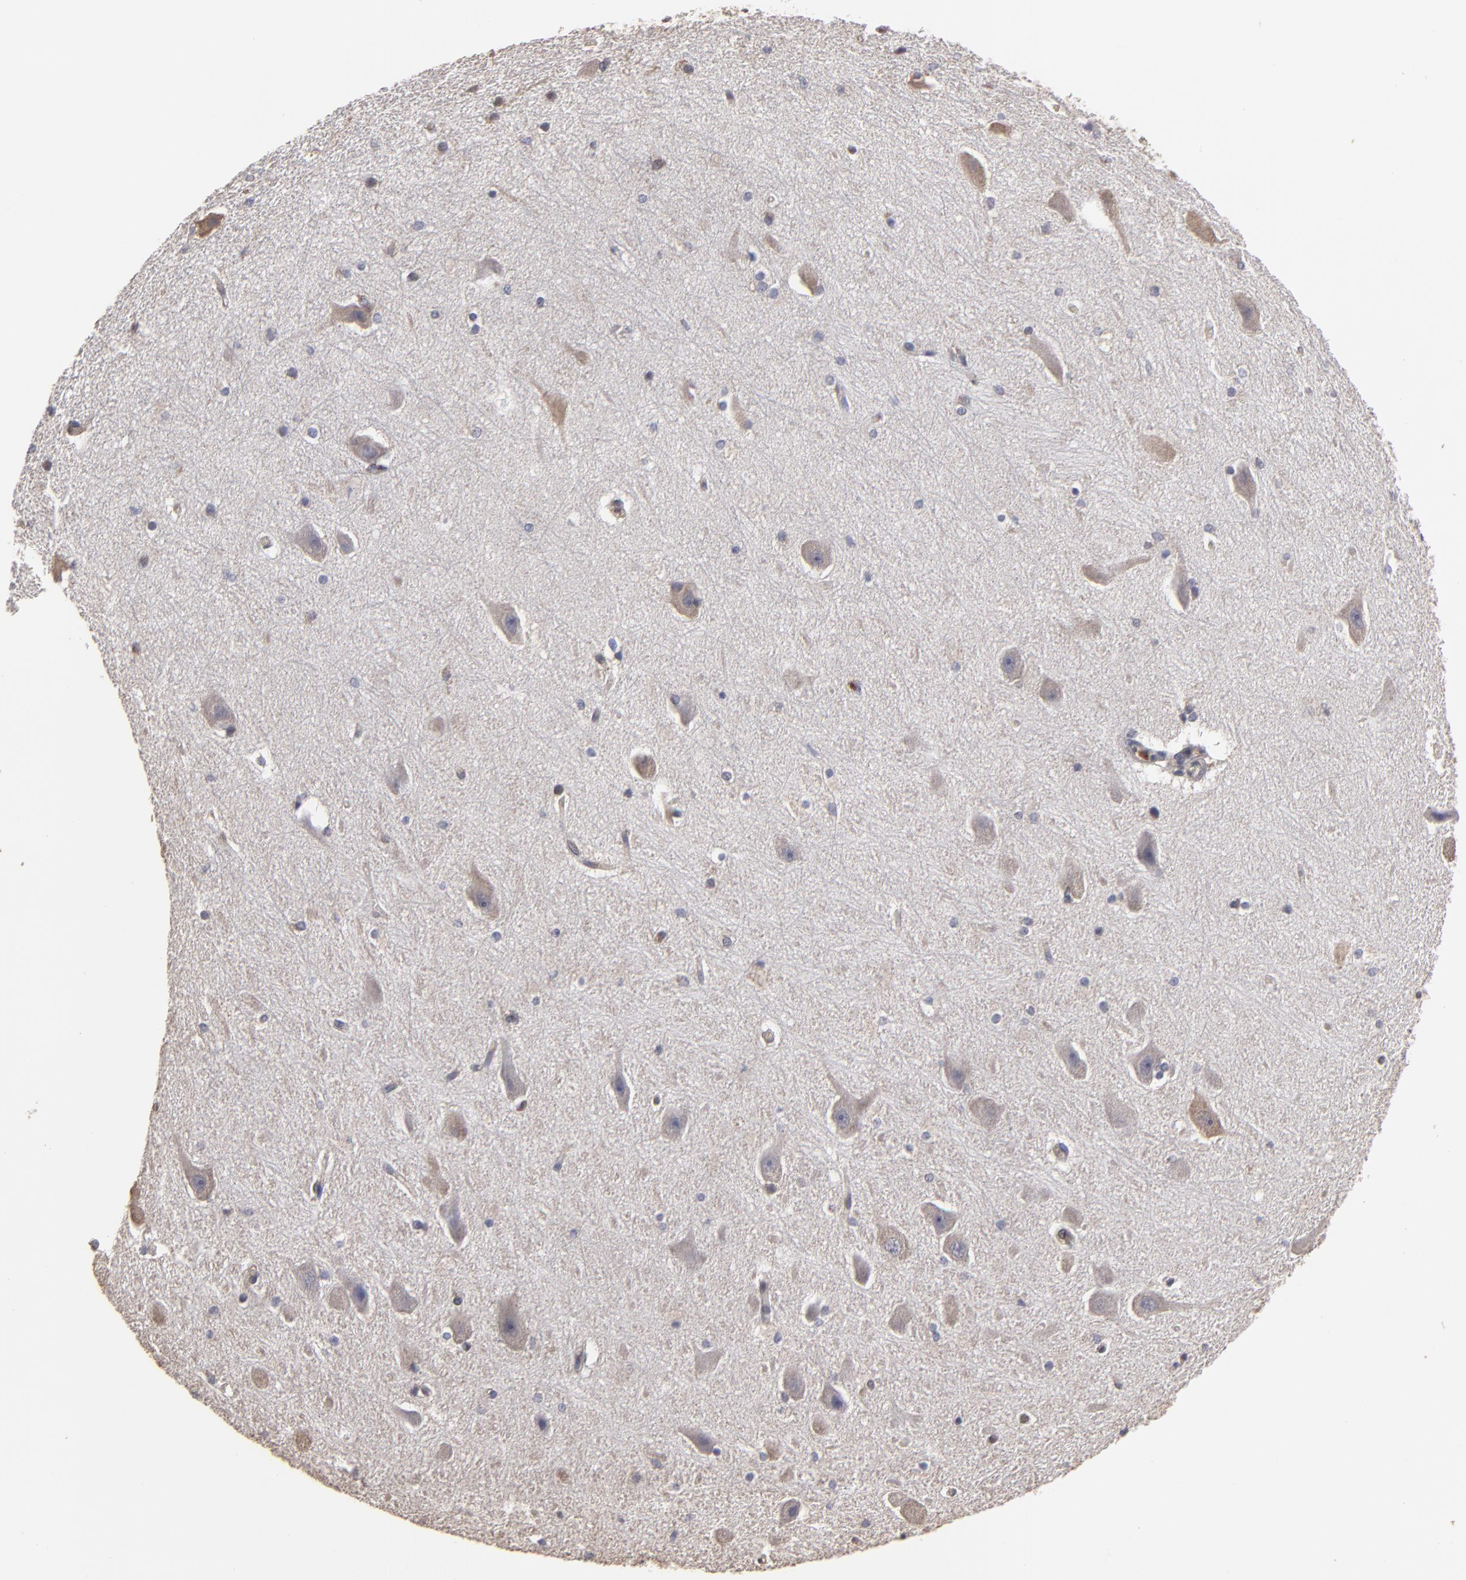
{"staining": {"intensity": "moderate", "quantity": "25%-75%", "location": "nuclear"}, "tissue": "hippocampus", "cell_type": "Glial cells", "image_type": "normal", "snomed": [{"axis": "morphology", "description": "Normal tissue, NOS"}, {"axis": "topography", "description": "Hippocampus"}], "caption": "Moderate nuclear protein expression is present in about 25%-75% of glial cells in hippocampus. (Brightfield microscopy of DAB IHC at high magnification).", "gene": "RO60", "patient": {"sex": "female", "age": 19}}